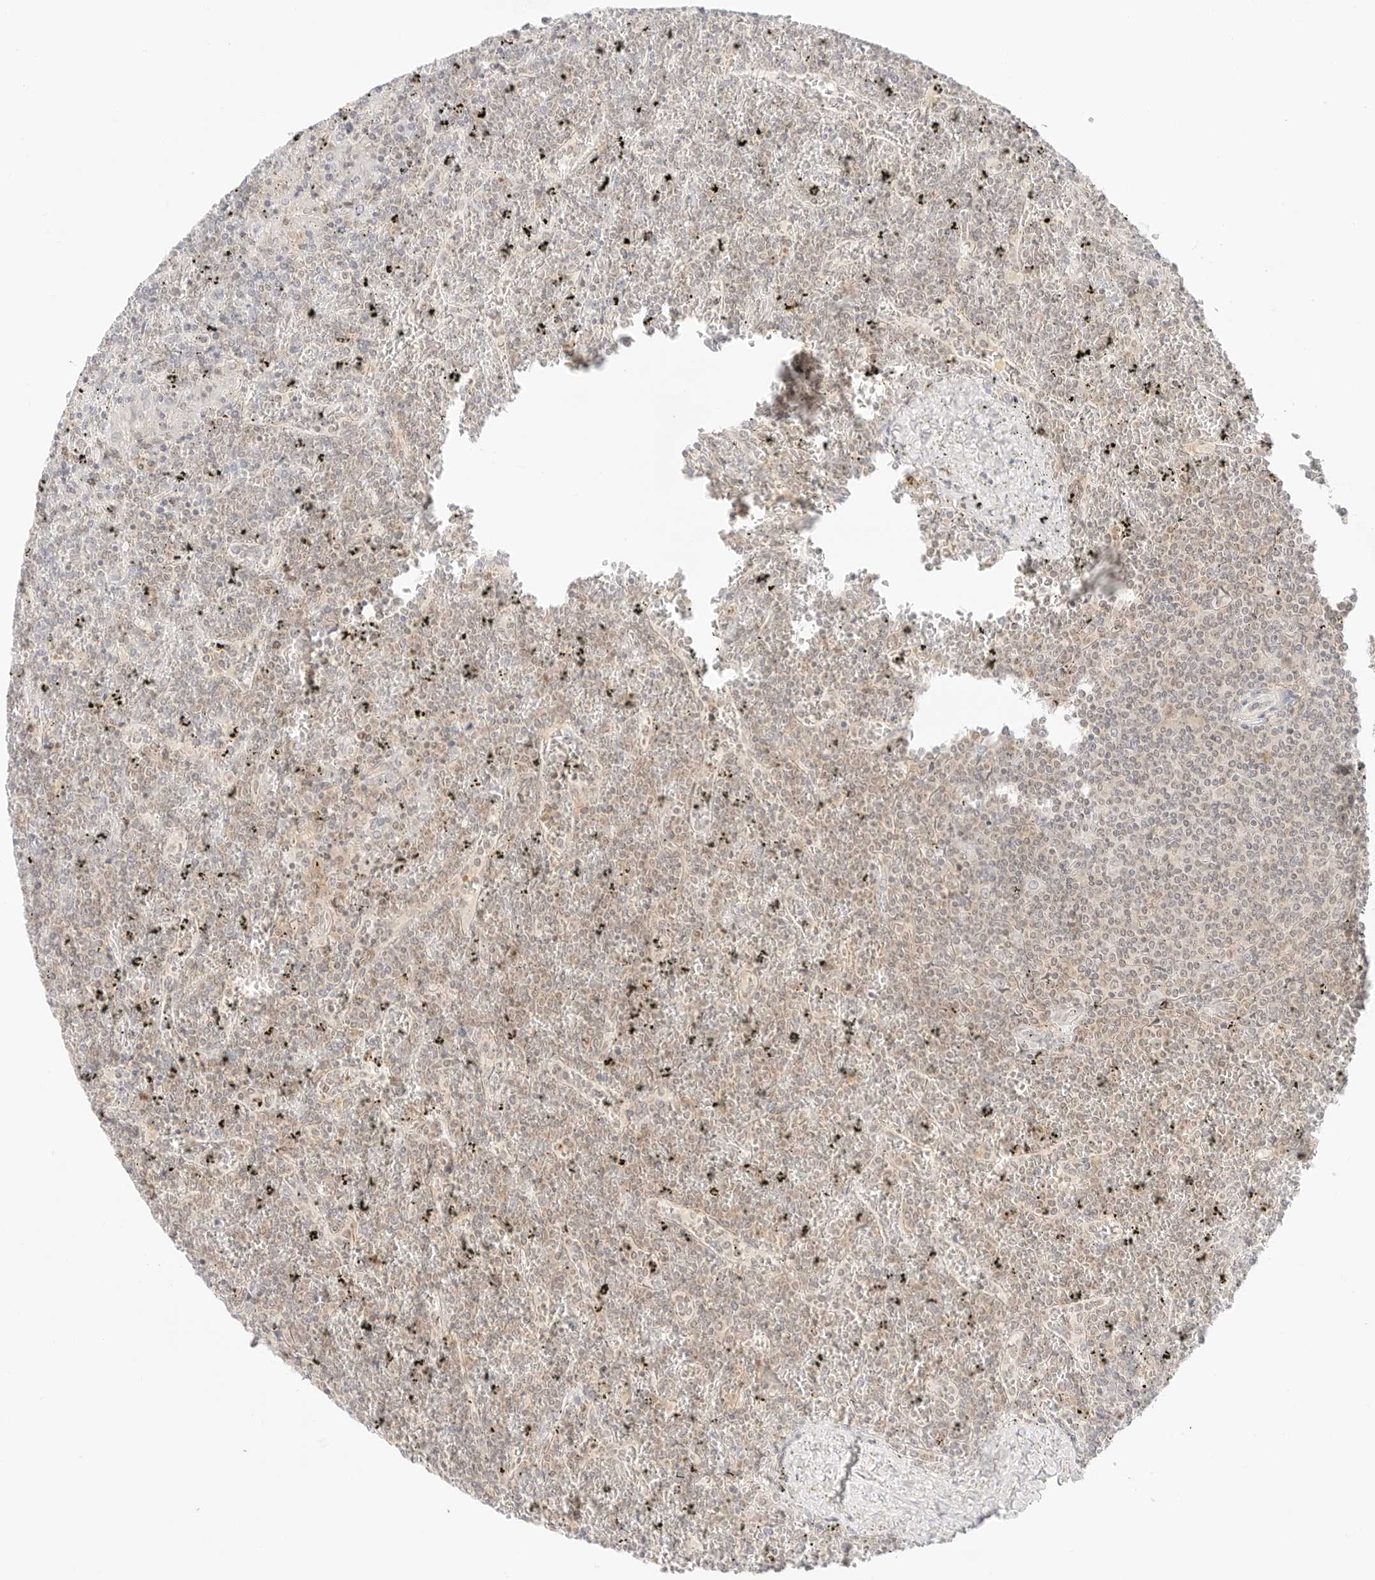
{"staining": {"intensity": "negative", "quantity": "none", "location": "none"}, "tissue": "lymphoma", "cell_type": "Tumor cells", "image_type": "cancer", "snomed": [{"axis": "morphology", "description": "Malignant lymphoma, non-Hodgkin's type, Low grade"}, {"axis": "topography", "description": "Spleen"}], "caption": "Micrograph shows no protein staining in tumor cells of malignant lymphoma, non-Hodgkin's type (low-grade) tissue.", "gene": "GNAS", "patient": {"sex": "female", "age": 19}}